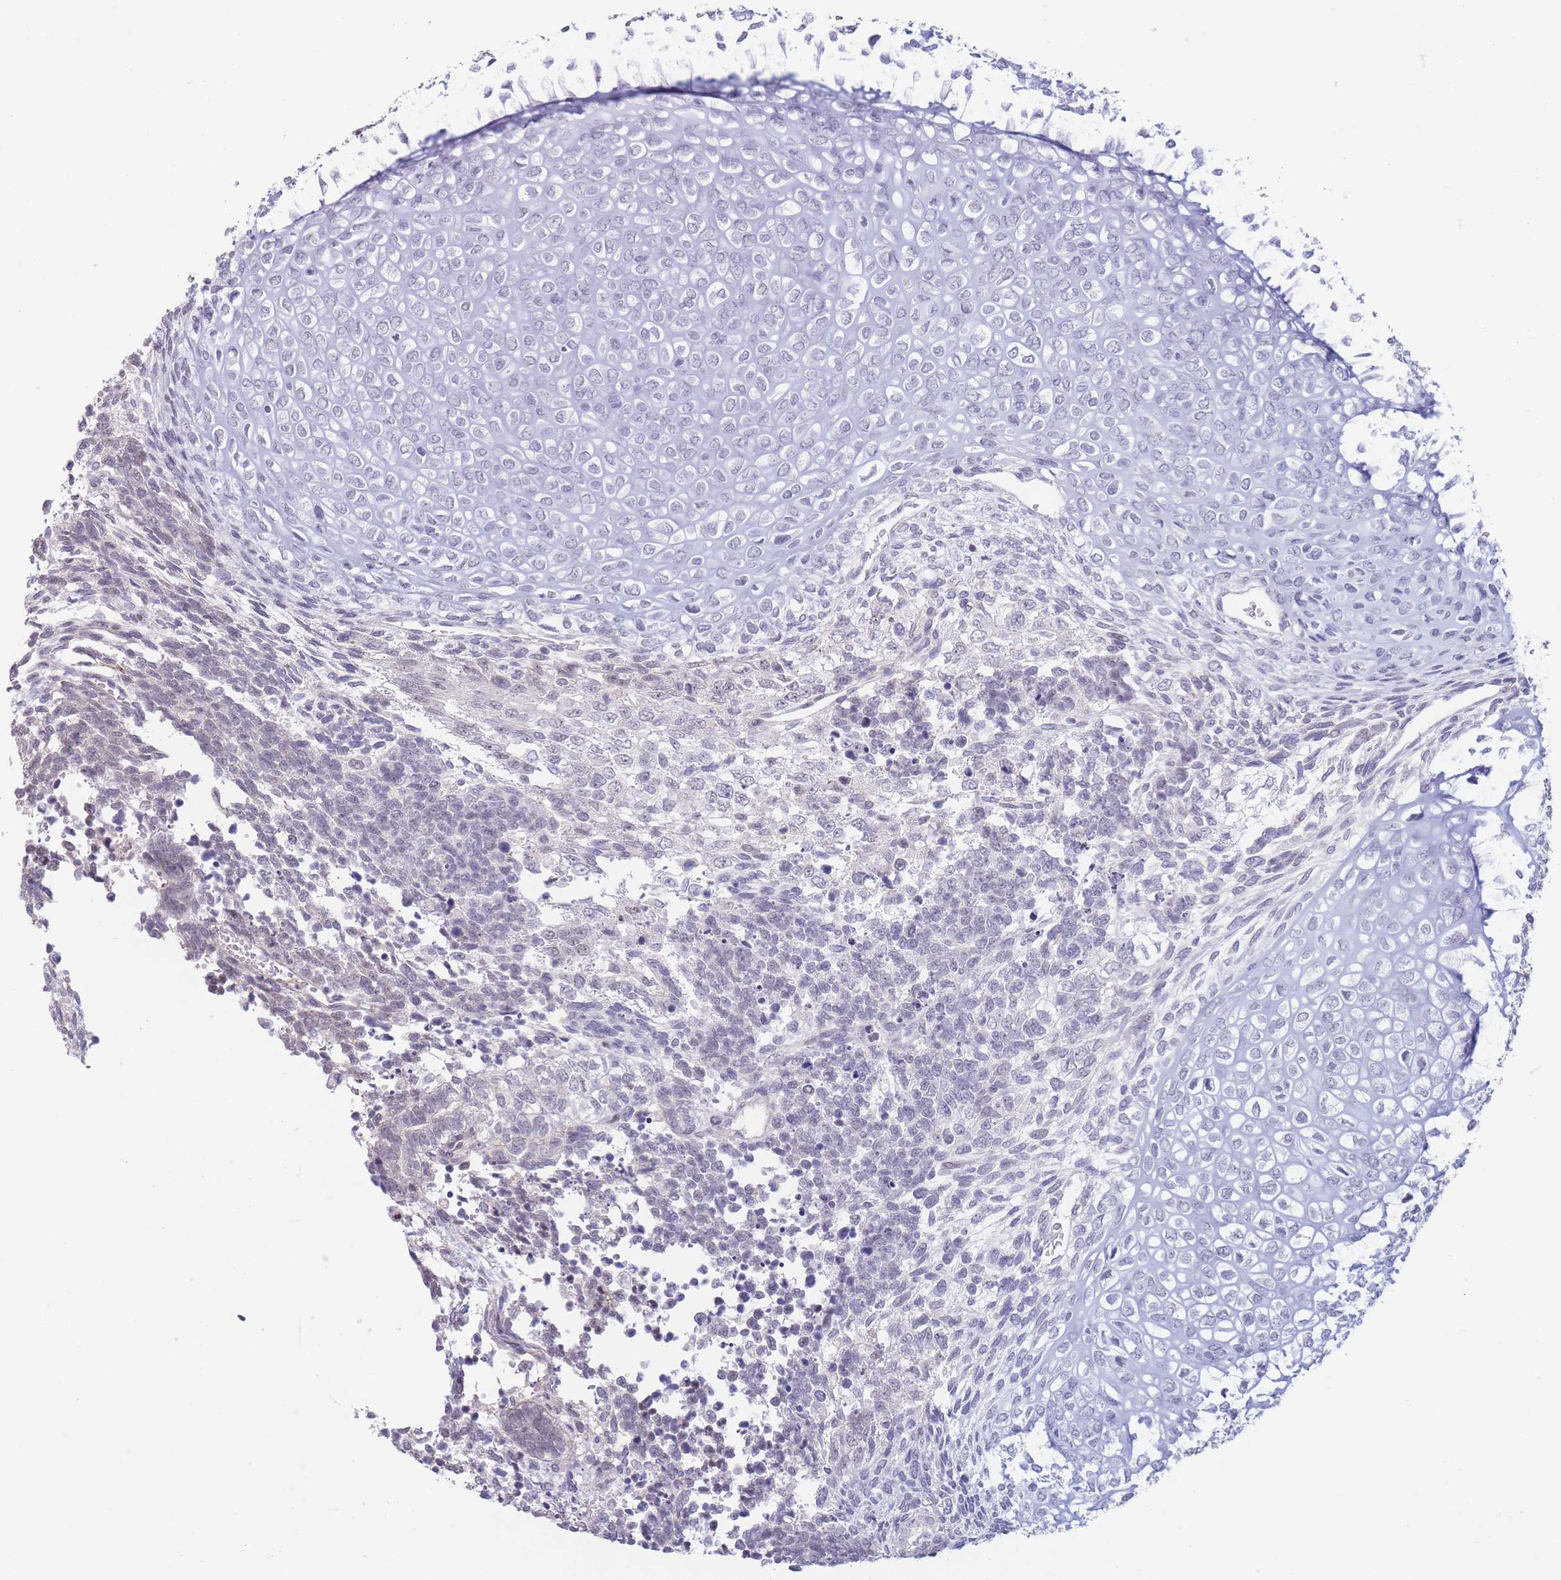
{"staining": {"intensity": "negative", "quantity": "none", "location": "none"}, "tissue": "testis cancer", "cell_type": "Tumor cells", "image_type": "cancer", "snomed": [{"axis": "morphology", "description": "Carcinoma, Embryonal, NOS"}, {"axis": "topography", "description": "Testis"}], "caption": "A high-resolution photomicrograph shows immunohistochemistry staining of testis cancer, which reveals no significant positivity in tumor cells.", "gene": "ASAP3", "patient": {"sex": "male", "age": 23}}